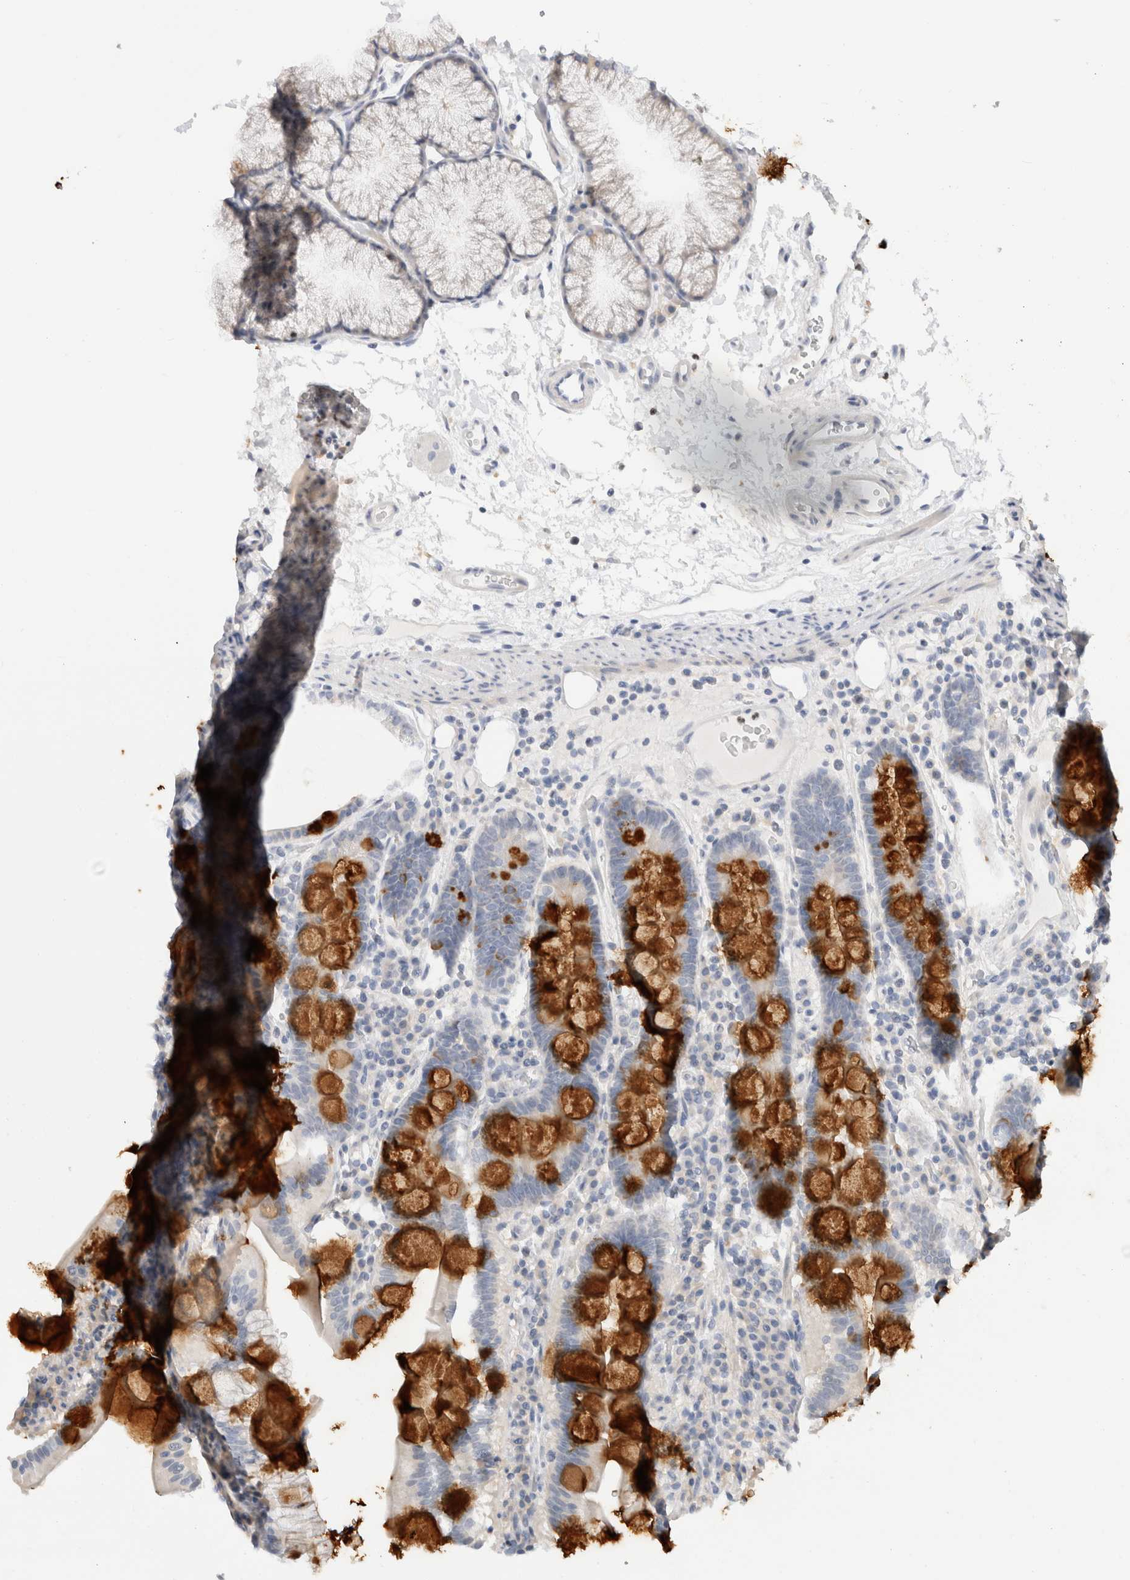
{"staining": {"intensity": "strong", "quantity": "25%-75%", "location": "cytoplasmic/membranous"}, "tissue": "duodenum", "cell_type": "Glandular cells", "image_type": "normal", "snomed": [{"axis": "morphology", "description": "Normal tissue, NOS"}, {"axis": "topography", "description": "Duodenum"}], "caption": "Immunohistochemistry histopathology image of unremarkable duodenum stained for a protein (brown), which shows high levels of strong cytoplasmic/membranous positivity in approximately 25%-75% of glandular cells.", "gene": "ADAM30", "patient": {"sex": "male", "age": 54}}